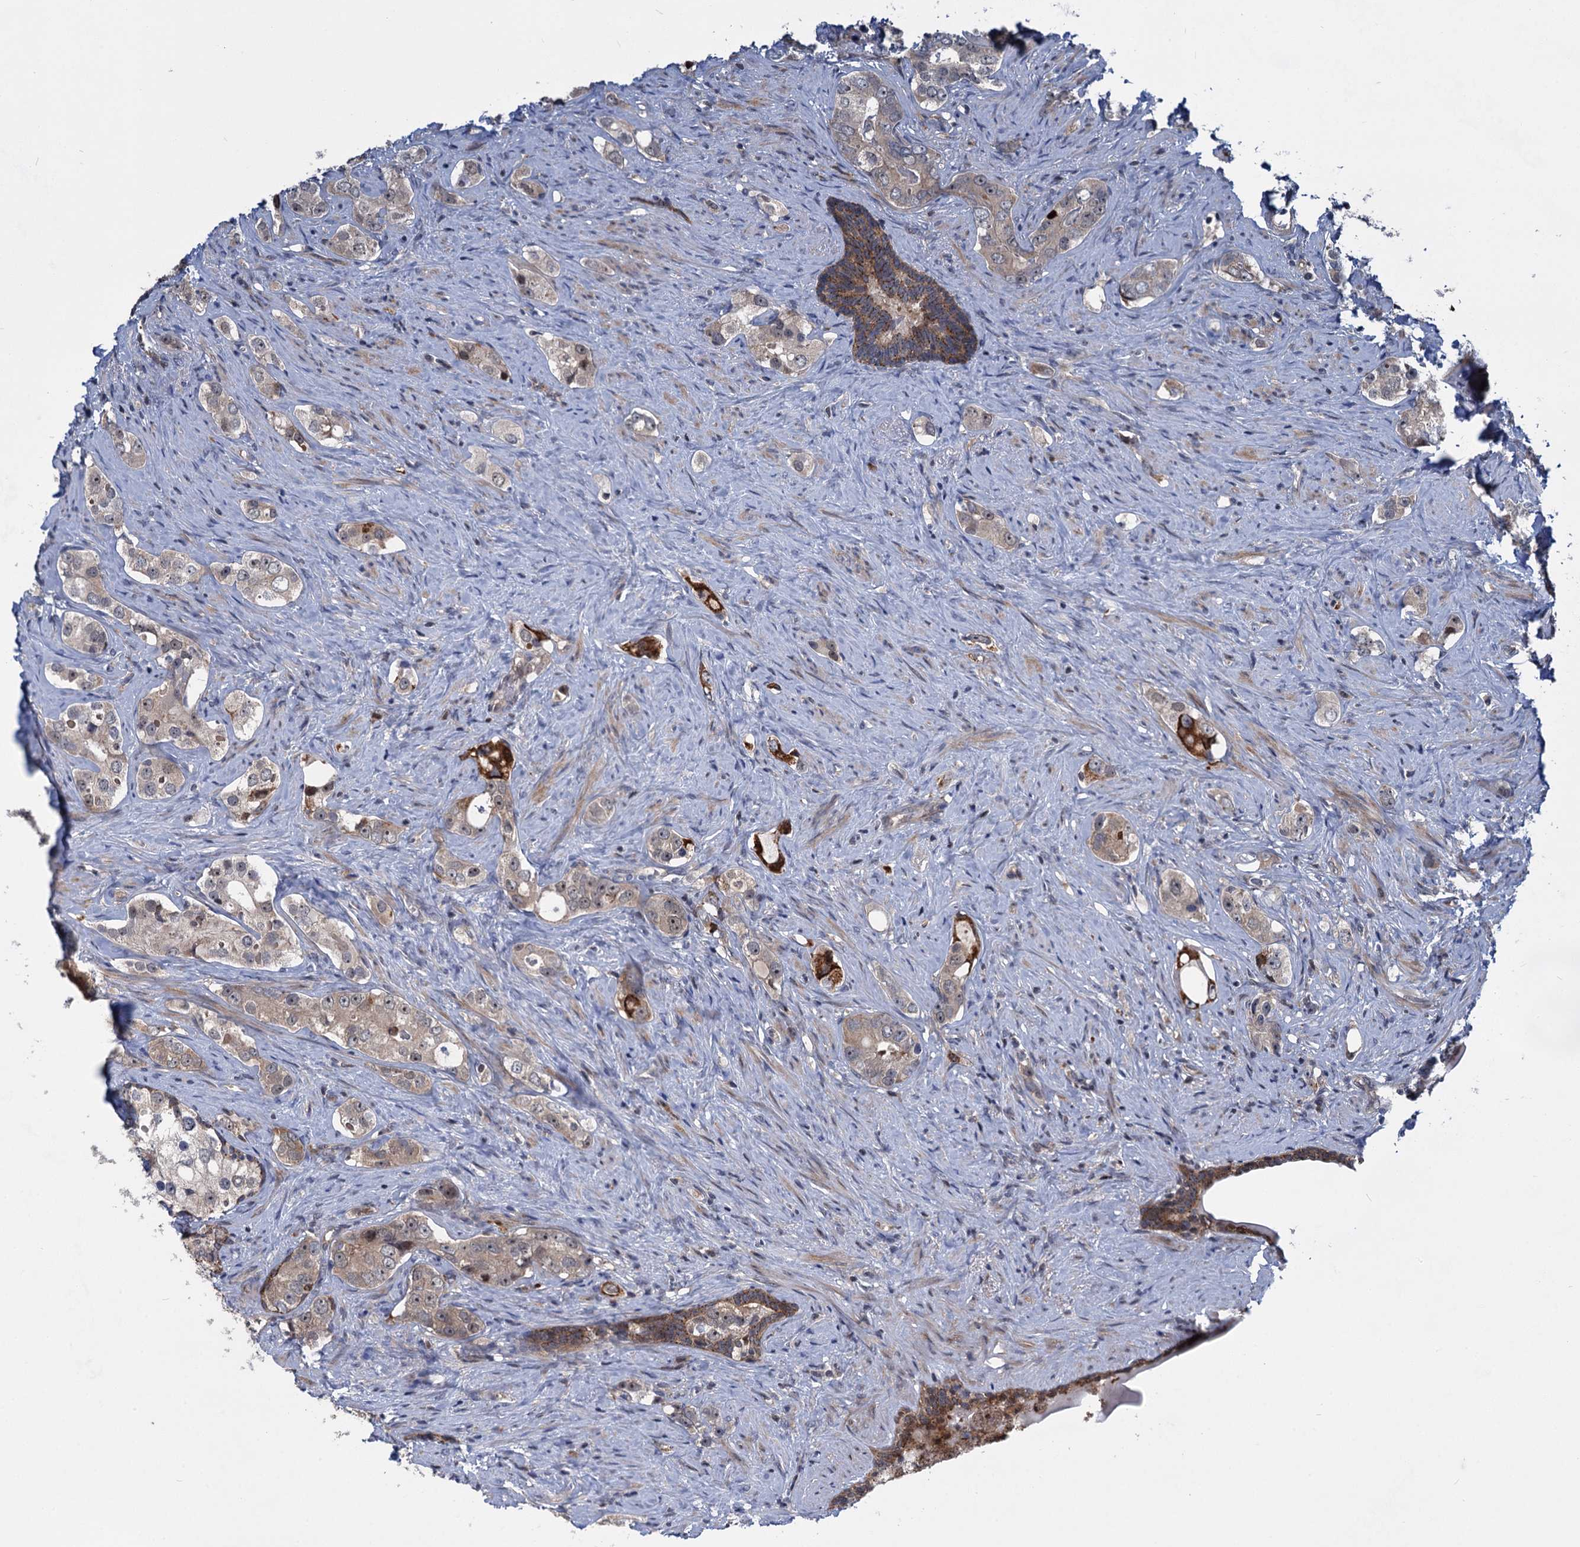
{"staining": {"intensity": "strong", "quantity": "<25%", "location": "cytoplasmic/membranous"}, "tissue": "prostate cancer", "cell_type": "Tumor cells", "image_type": "cancer", "snomed": [{"axis": "morphology", "description": "Adenocarcinoma, High grade"}, {"axis": "topography", "description": "Prostate"}], "caption": "Immunohistochemical staining of prostate cancer demonstrates medium levels of strong cytoplasmic/membranous protein staining in about <25% of tumor cells. The staining was performed using DAB (3,3'-diaminobenzidine), with brown indicating positive protein expression. Nuclei are stained blue with hematoxylin.", "gene": "GPBP1", "patient": {"sex": "male", "age": 63}}